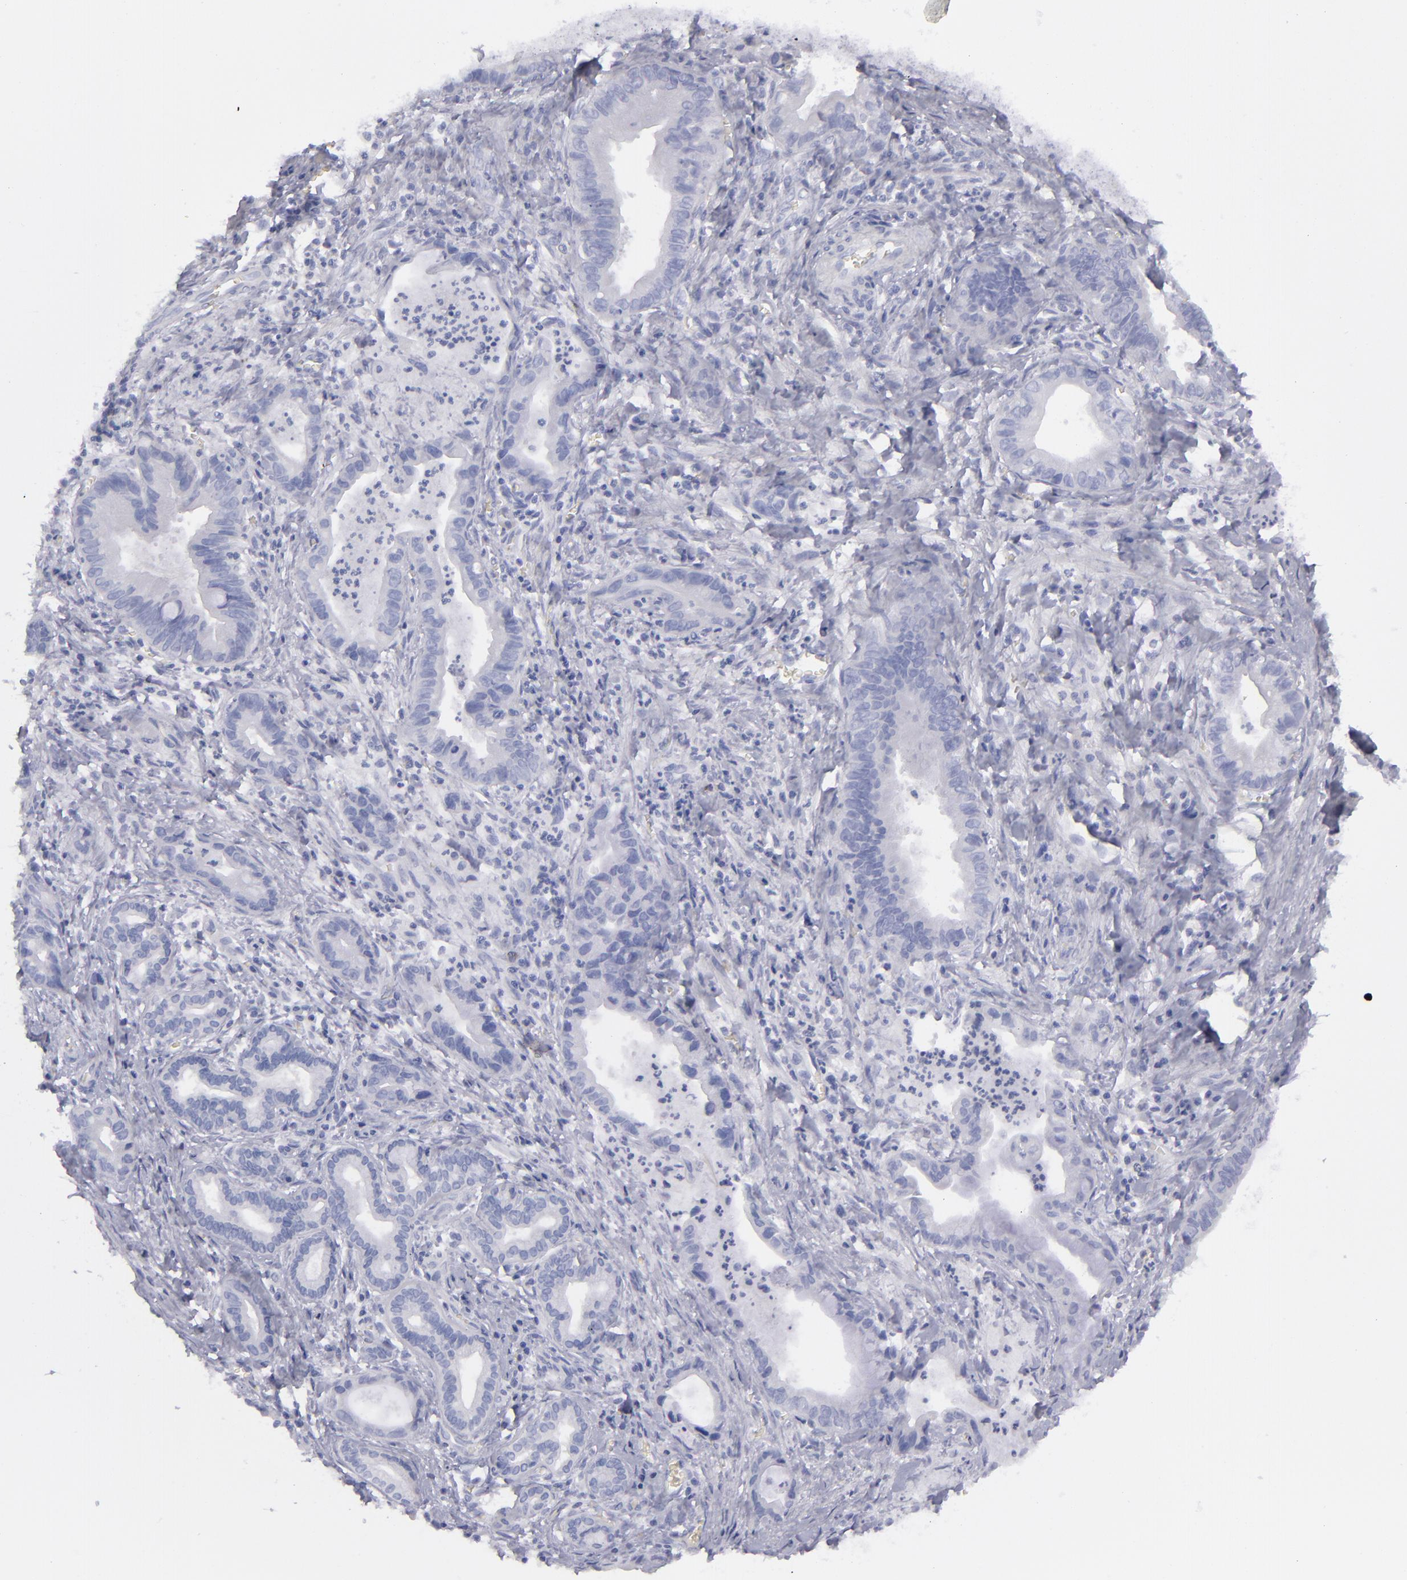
{"staining": {"intensity": "negative", "quantity": "none", "location": "none"}, "tissue": "liver cancer", "cell_type": "Tumor cells", "image_type": "cancer", "snomed": [{"axis": "morphology", "description": "Cholangiocarcinoma"}, {"axis": "topography", "description": "Liver"}], "caption": "Liver cholangiocarcinoma was stained to show a protein in brown. There is no significant staining in tumor cells.", "gene": "CD22", "patient": {"sex": "female", "age": 55}}